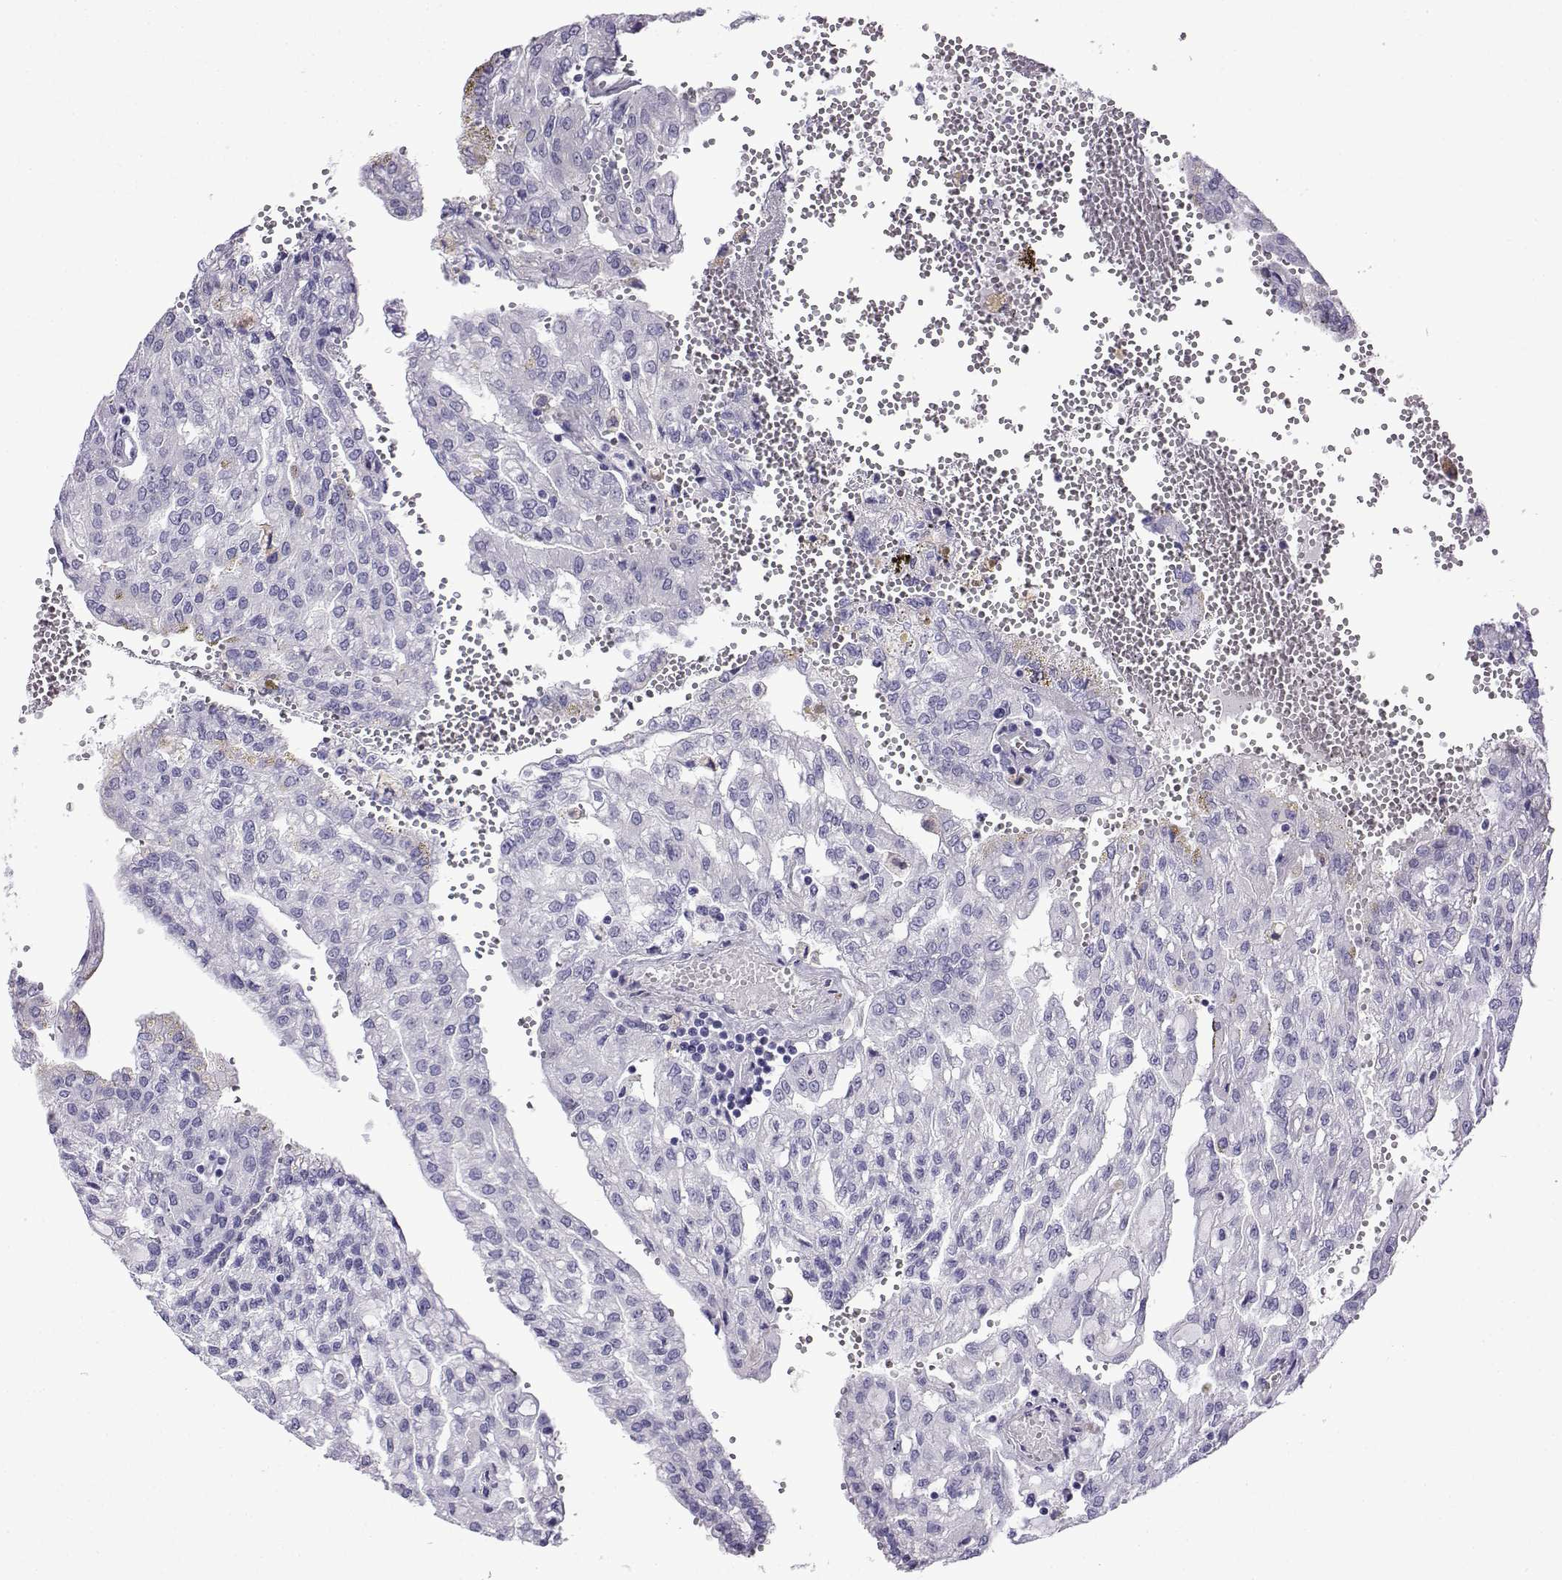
{"staining": {"intensity": "negative", "quantity": "none", "location": "none"}, "tissue": "renal cancer", "cell_type": "Tumor cells", "image_type": "cancer", "snomed": [{"axis": "morphology", "description": "Adenocarcinoma, NOS"}, {"axis": "topography", "description": "Kidney"}], "caption": "High power microscopy micrograph of an immunohistochemistry (IHC) image of renal cancer, revealing no significant positivity in tumor cells.", "gene": "KCNF1", "patient": {"sex": "male", "age": 63}}